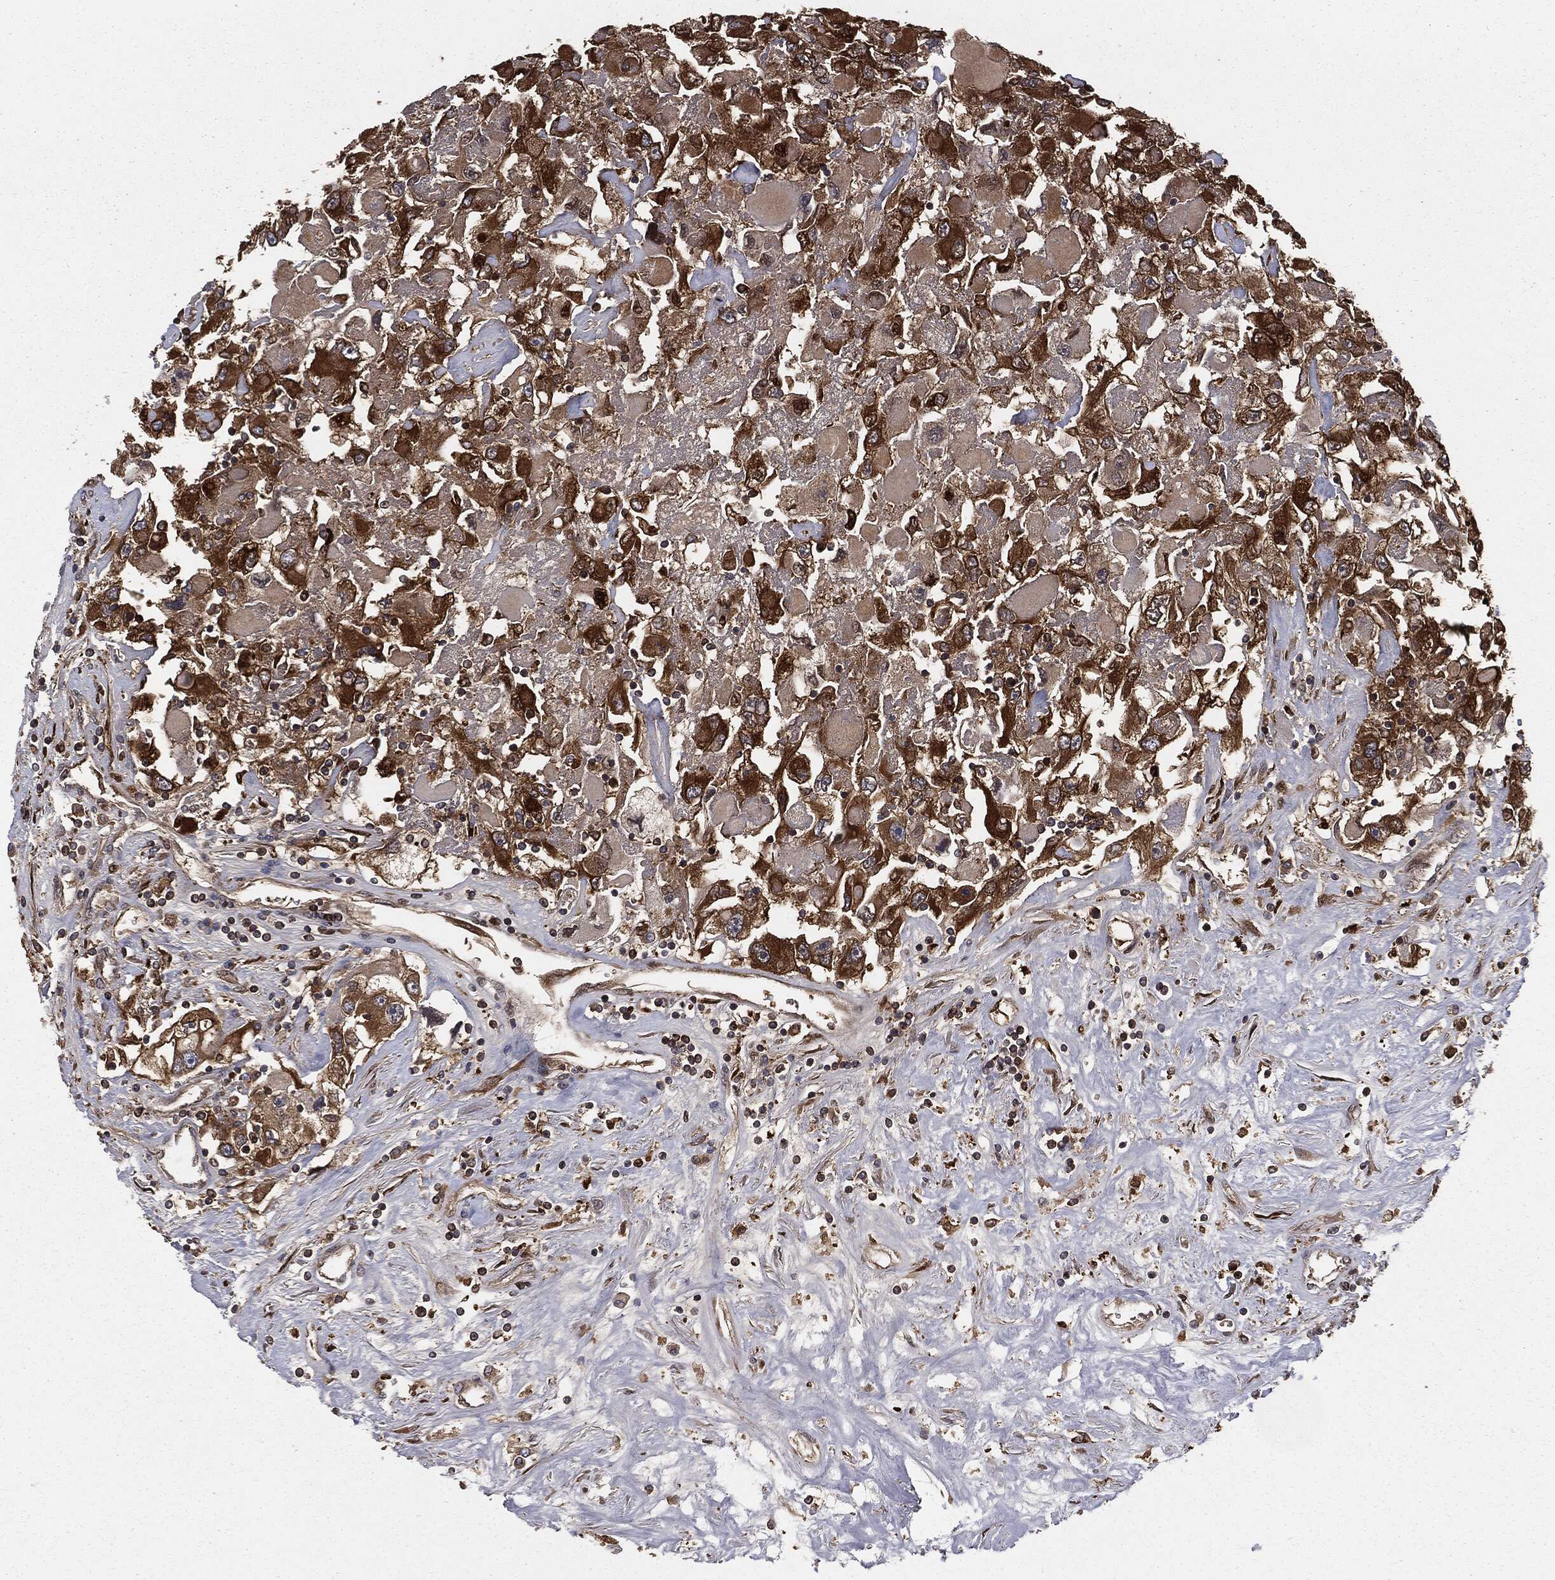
{"staining": {"intensity": "strong", "quantity": ">75%", "location": "cytoplasmic/membranous"}, "tissue": "renal cancer", "cell_type": "Tumor cells", "image_type": "cancer", "snomed": [{"axis": "morphology", "description": "Adenocarcinoma, NOS"}, {"axis": "topography", "description": "Kidney"}], "caption": "The histopathology image shows staining of renal cancer (adenocarcinoma), revealing strong cytoplasmic/membranous protein staining (brown color) within tumor cells.", "gene": "GNB5", "patient": {"sex": "female", "age": 52}}